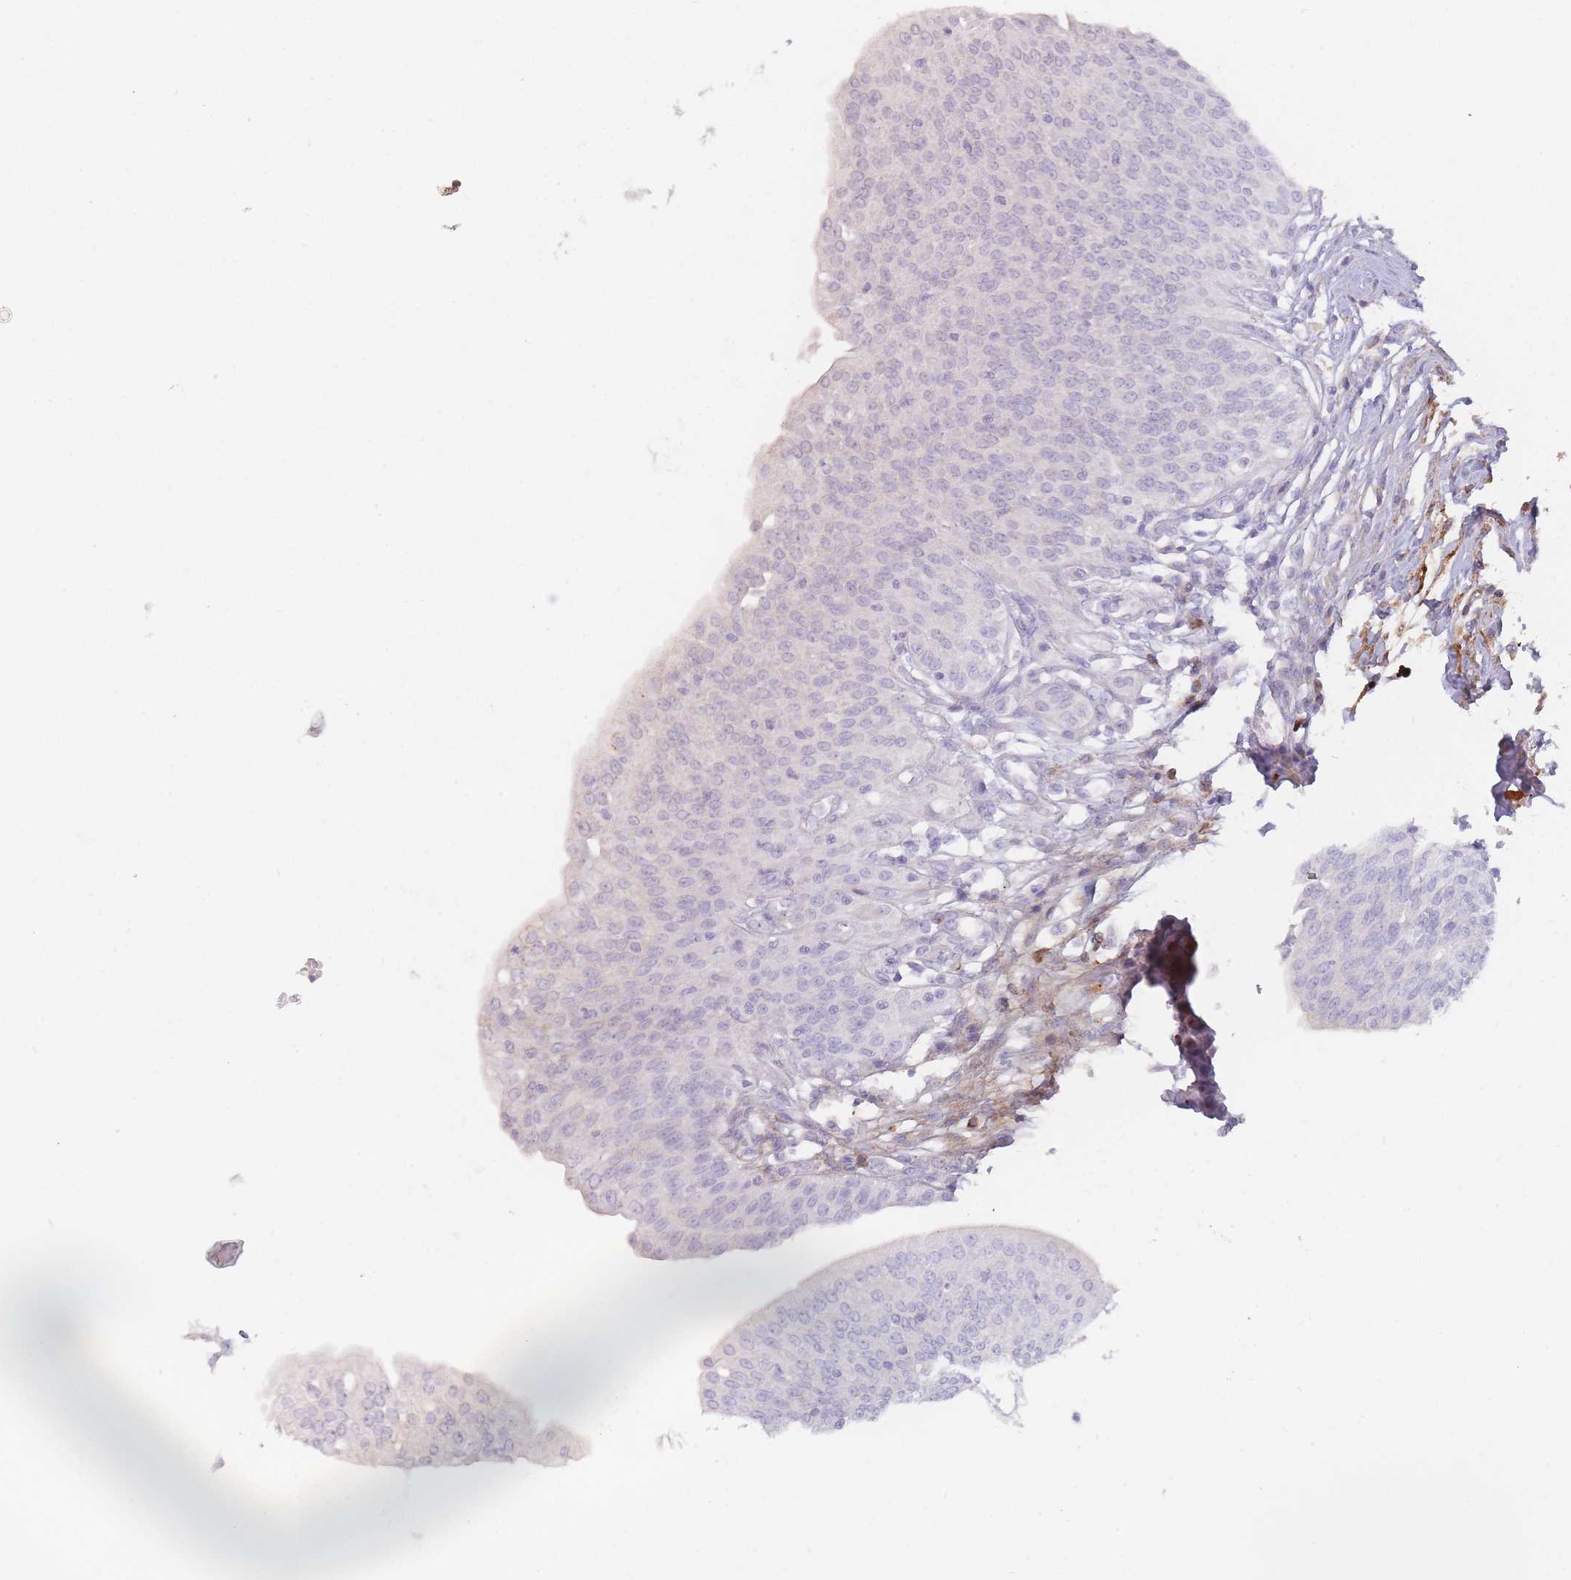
{"staining": {"intensity": "negative", "quantity": "none", "location": "none"}, "tissue": "urothelial cancer", "cell_type": "Tumor cells", "image_type": "cancer", "snomed": [{"axis": "morphology", "description": "Urothelial carcinoma, High grade"}, {"axis": "topography", "description": "Urinary bladder"}], "caption": "Photomicrograph shows no significant protein positivity in tumor cells of urothelial cancer.", "gene": "PRG4", "patient": {"sex": "female", "age": 79}}